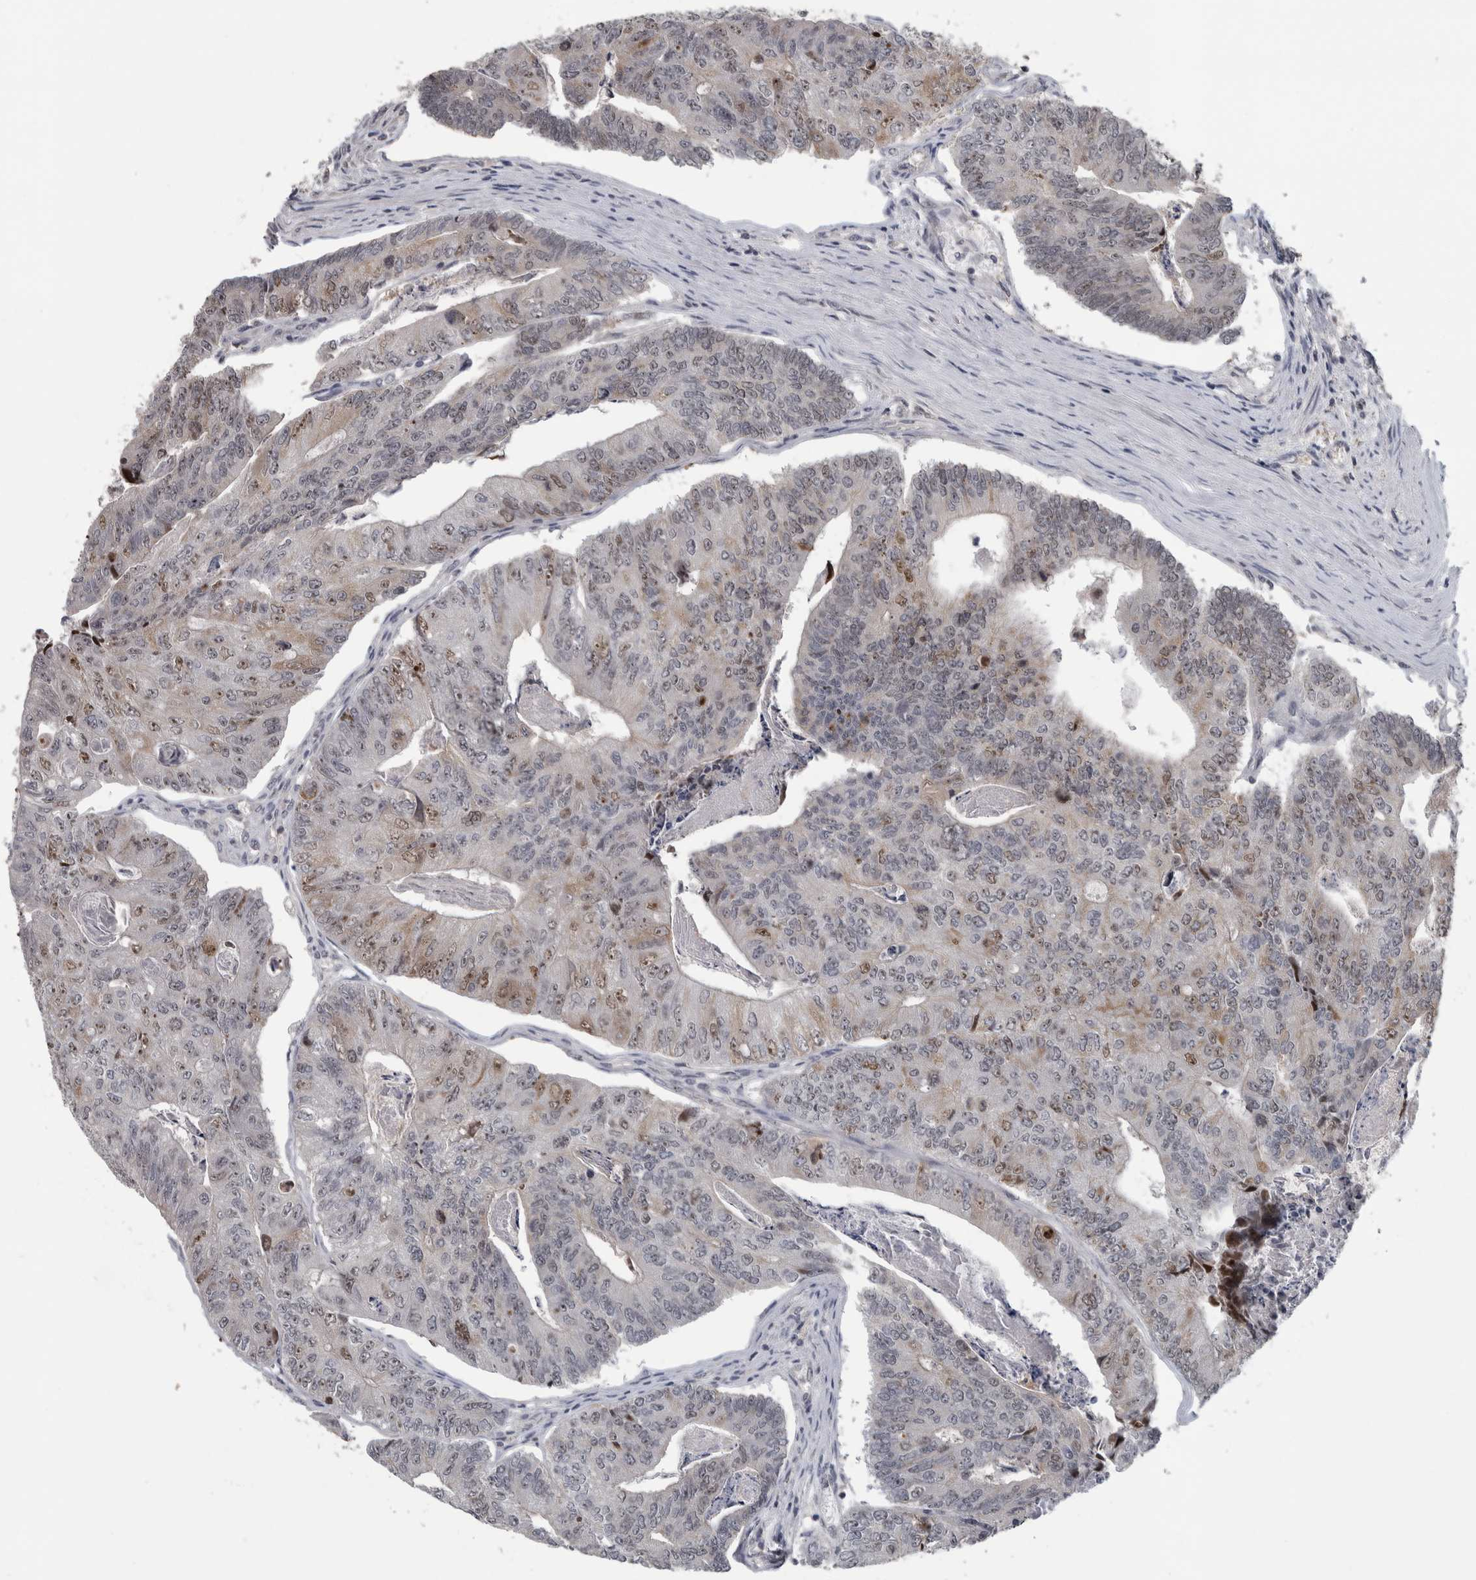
{"staining": {"intensity": "moderate", "quantity": "25%-75%", "location": "nuclear"}, "tissue": "colorectal cancer", "cell_type": "Tumor cells", "image_type": "cancer", "snomed": [{"axis": "morphology", "description": "Adenocarcinoma, NOS"}, {"axis": "topography", "description": "Colon"}], "caption": "Colorectal cancer stained with a protein marker demonstrates moderate staining in tumor cells.", "gene": "RBM28", "patient": {"sex": "female", "age": 67}}